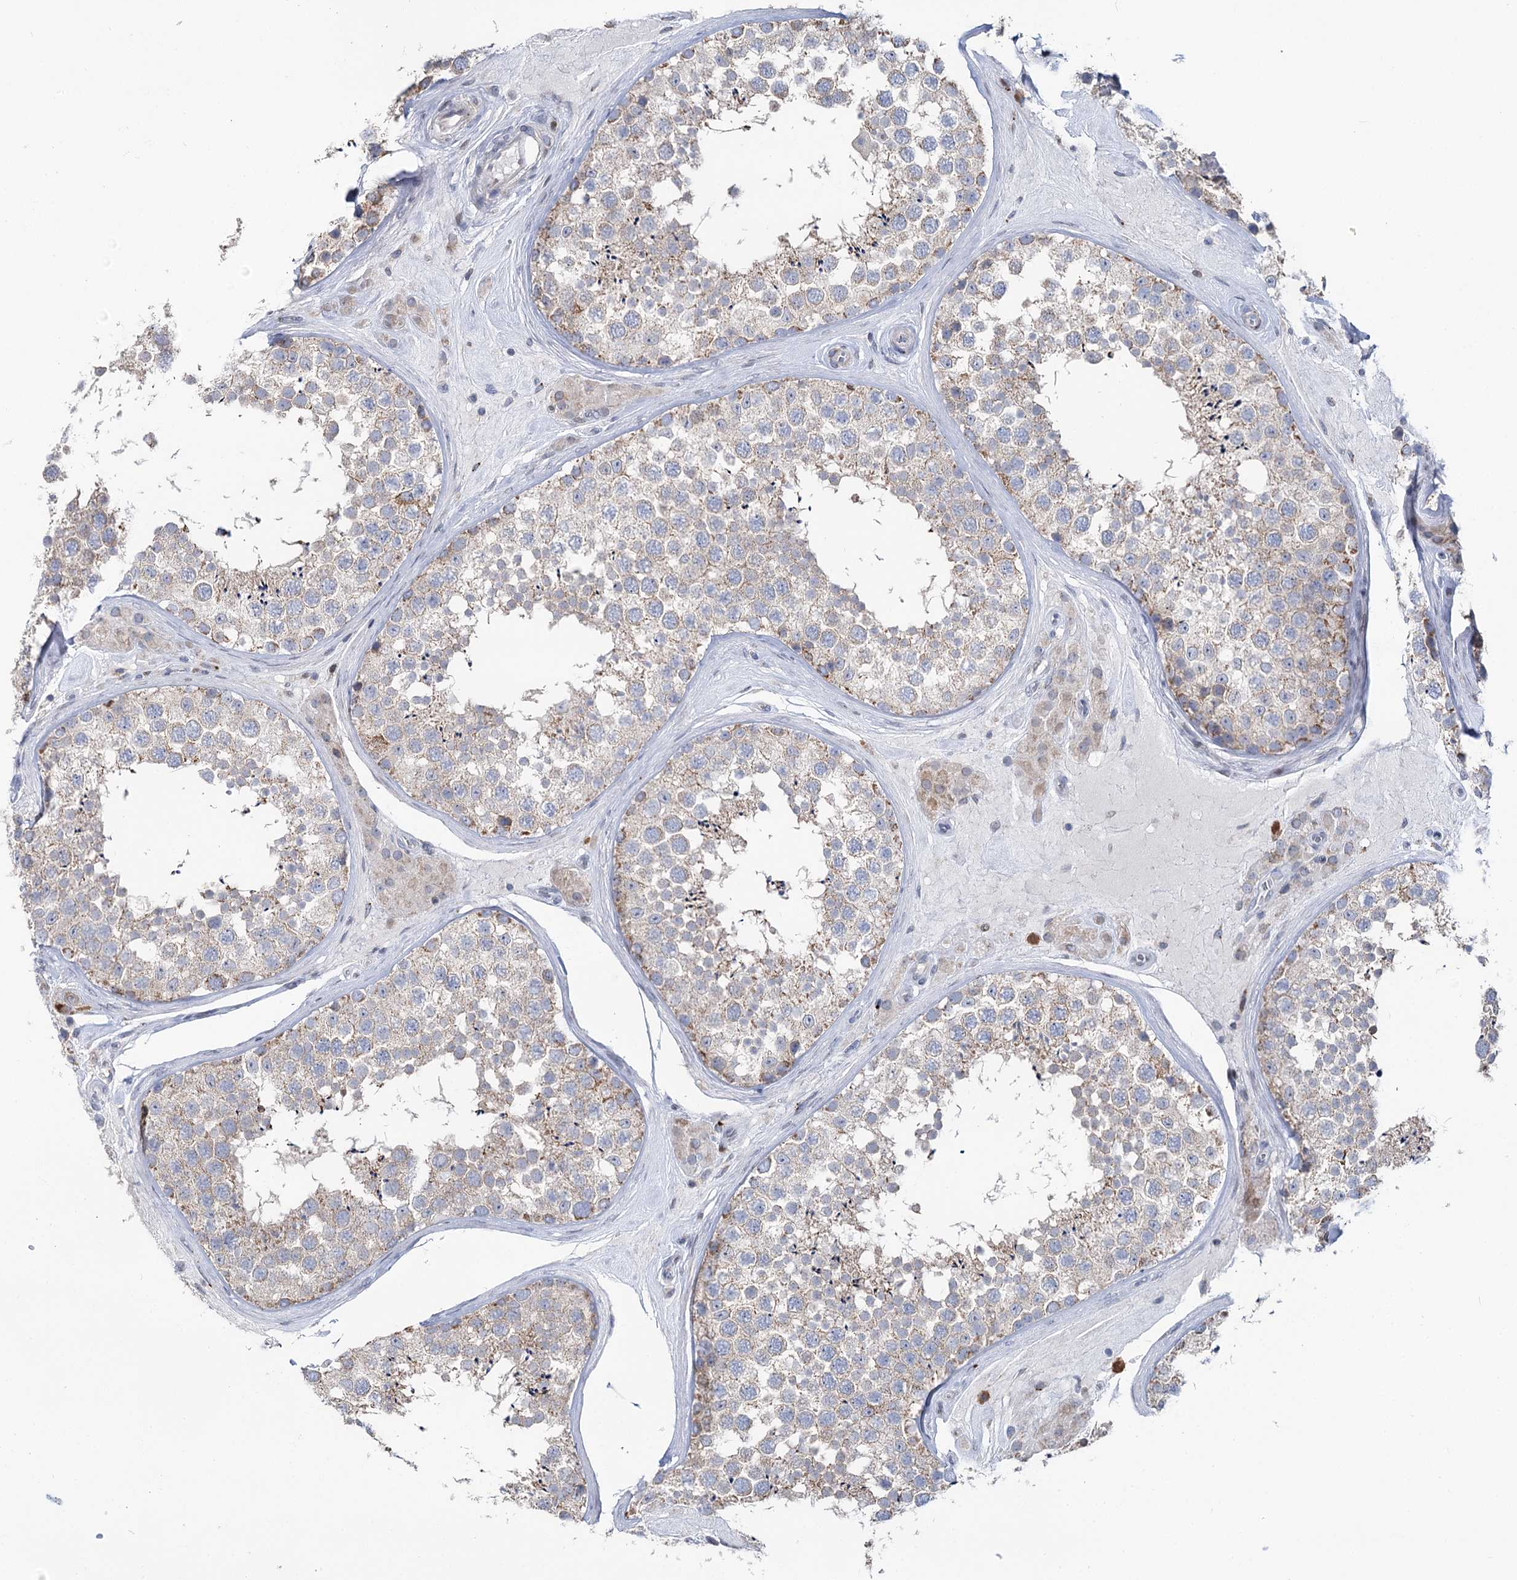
{"staining": {"intensity": "moderate", "quantity": "<25%", "location": "cytoplasmic/membranous"}, "tissue": "testis", "cell_type": "Cells in seminiferous ducts", "image_type": "normal", "snomed": [{"axis": "morphology", "description": "Normal tissue, NOS"}, {"axis": "topography", "description": "Testis"}], "caption": "This photomicrograph demonstrates IHC staining of normal testis, with low moderate cytoplasmic/membranous positivity in approximately <25% of cells in seminiferous ducts.", "gene": "PTGR1", "patient": {"sex": "male", "age": 46}}